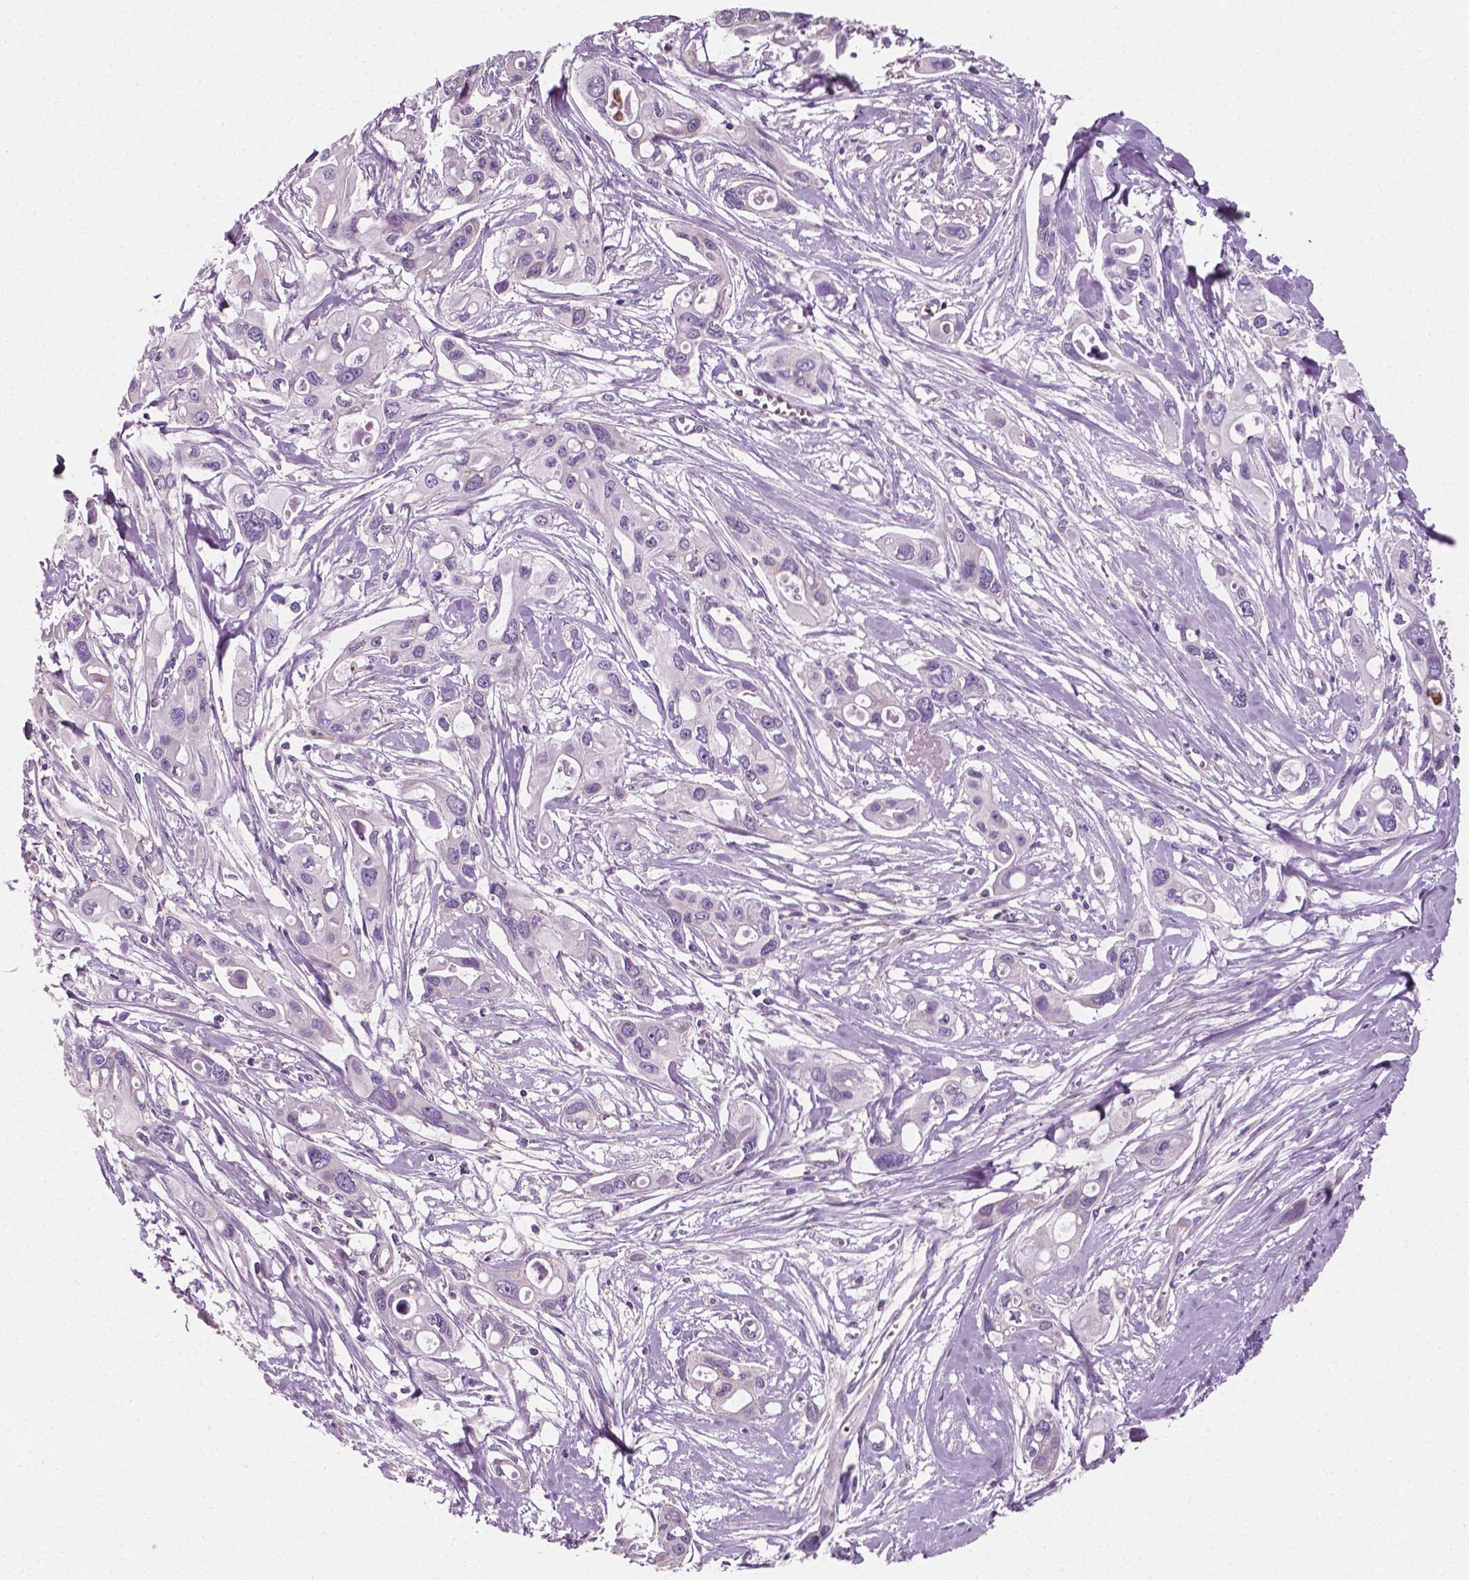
{"staining": {"intensity": "negative", "quantity": "none", "location": "none"}, "tissue": "pancreatic cancer", "cell_type": "Tumor cells", "image_type": "cancer", "snomed": [{"axis": "morphology", "description": "Adenocarcinoma, NOS"}, {"axis": "topography", "description": "Pancreas"}], "caption": "Immunohistochemical staining of pancreatic cancer (adenocarcinoma) demonstrates no significant positivity in tumor cells.", "gene": "PTX3", "patient": {"sex": "male", "age": 60}}